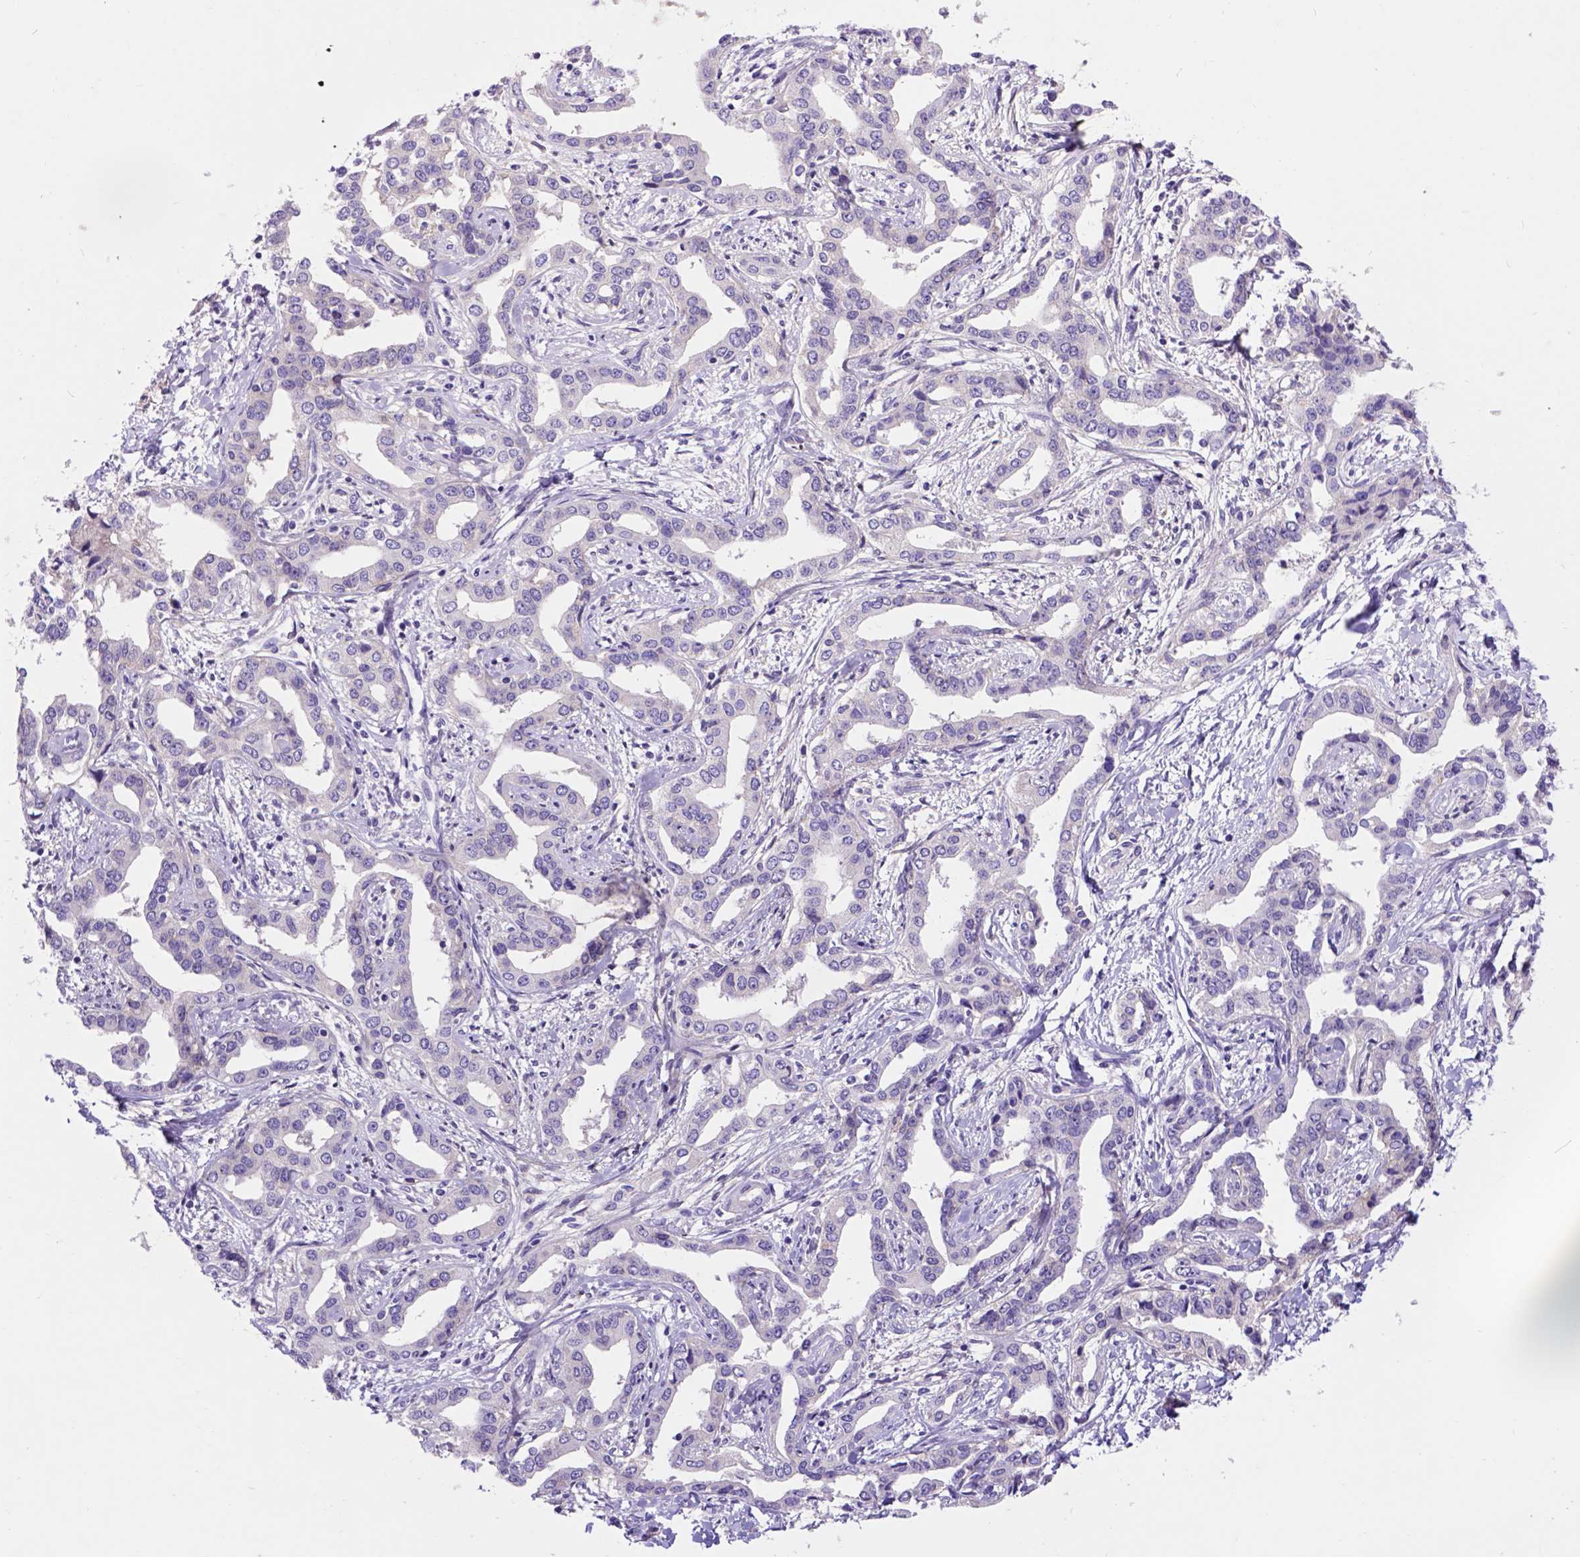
{"staining": {"intensity": "negative", "quantity": "none", "location": "none"}, "tissue": "liver cancer", "cell_type": "Tumor cells", "image_type": "cancer", "snomed": [{"axis": "morphology", "description": "Cholangiocarcinoma"}, {"axis": "topography", "description": "Liver"}], "caption": "A histopathology image of liver cancer (cholangiocarcinoma) stained for a protein shows no brown staining in tumor cells.", "gene": "EGFR", "patient": {"sex": "male", "age": 59}}